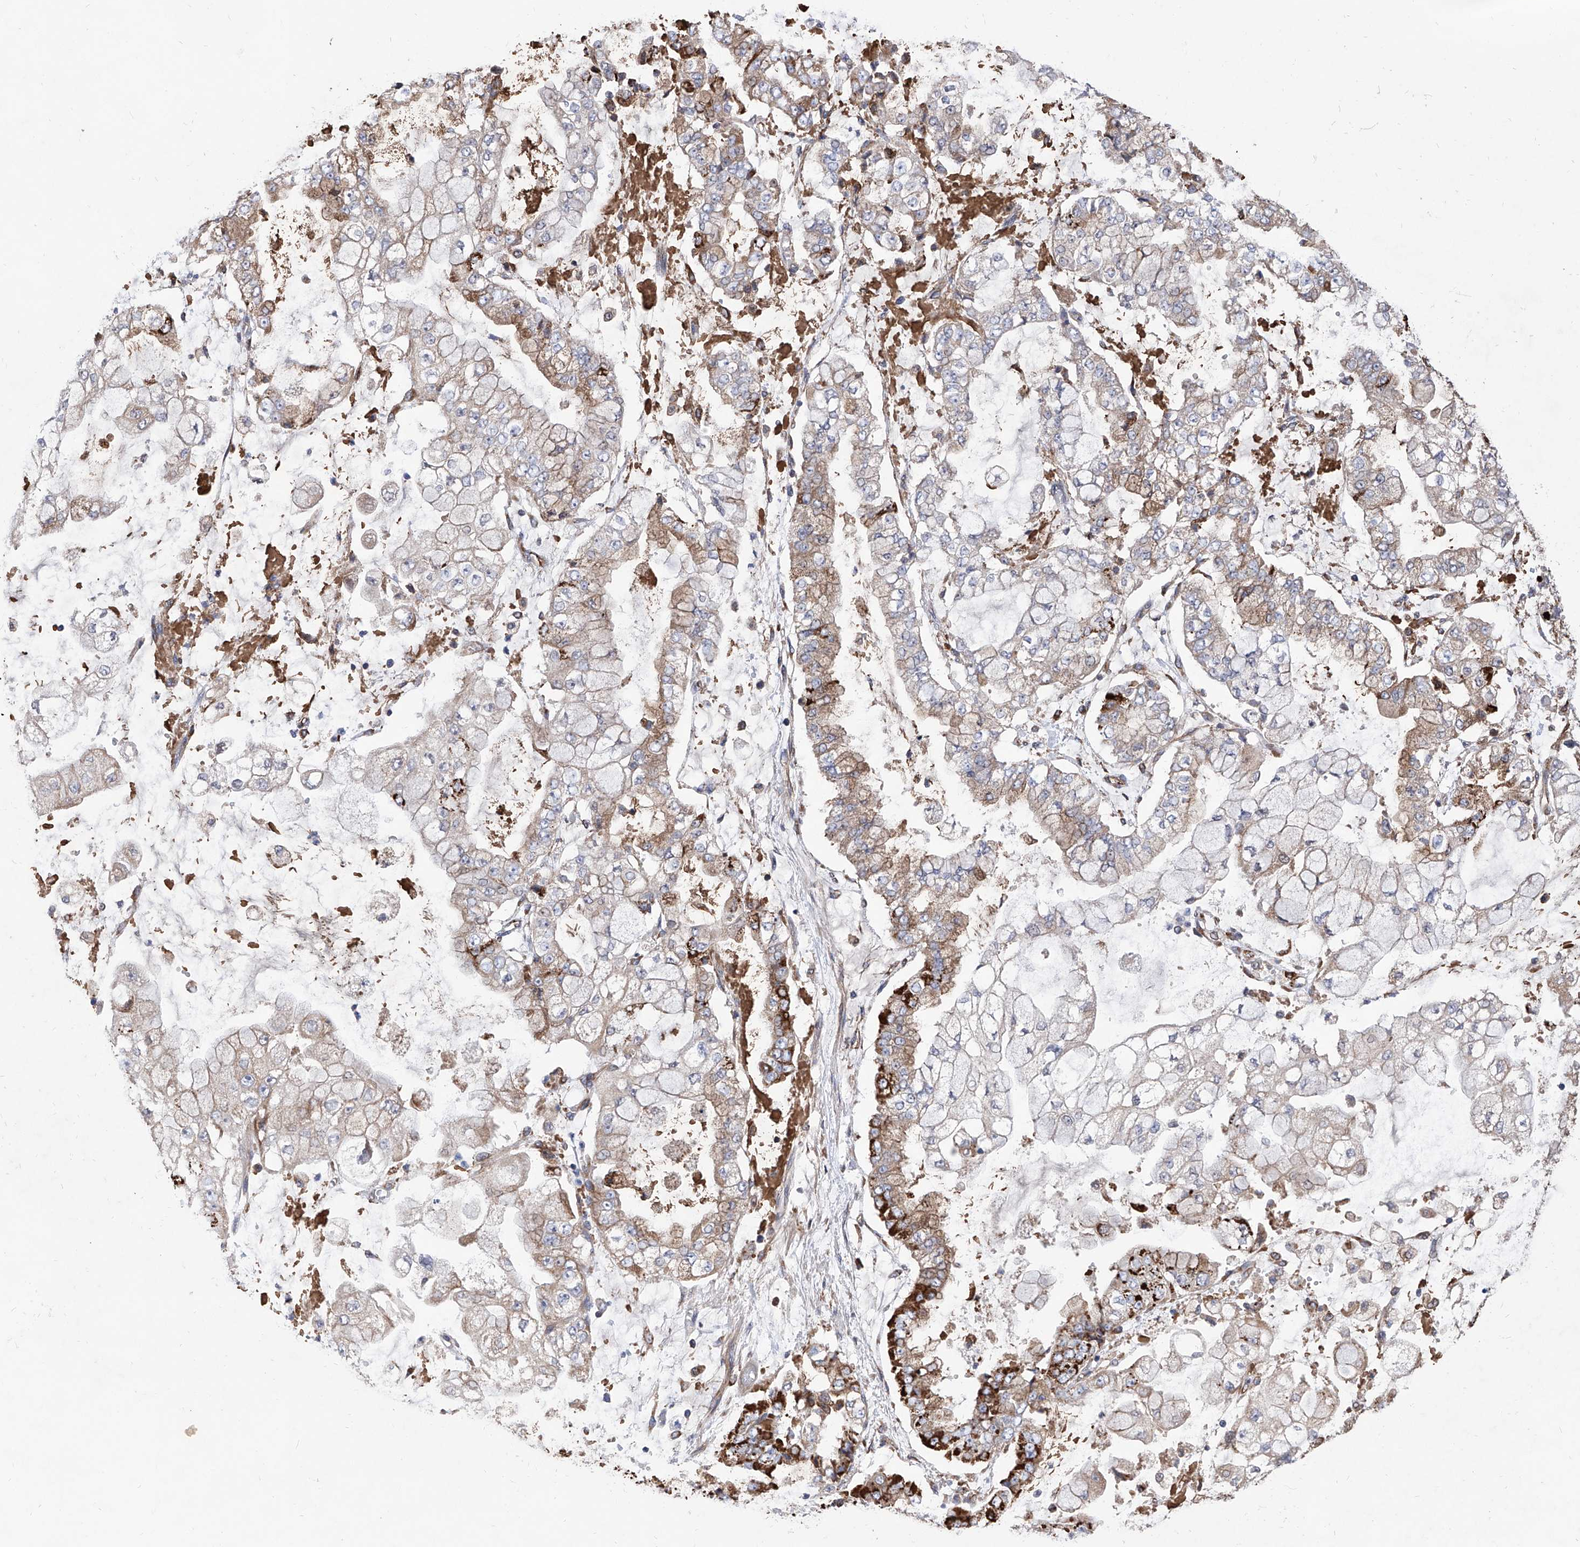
{"staining": {"intensity": "moderate", "quantity": ">75%", "location": "cytoplasmic/membranous"}, "tissue": "stomach cancer", "cell_type": "Tumor cells", "image_type": "cancer", "snomed": [{"axis": "morphology", "description": "Adenocarcinoma, NOS"}, {"axis": "topography", "description": "Stomach"}], "caption": "A brown stain highlights moderate cytoplasmic/membranous staining of a protein in stomach adenocarcinoma tumor cells.", "gene": "INPP5B", "patient": {"sex": "male", "age": 76}}